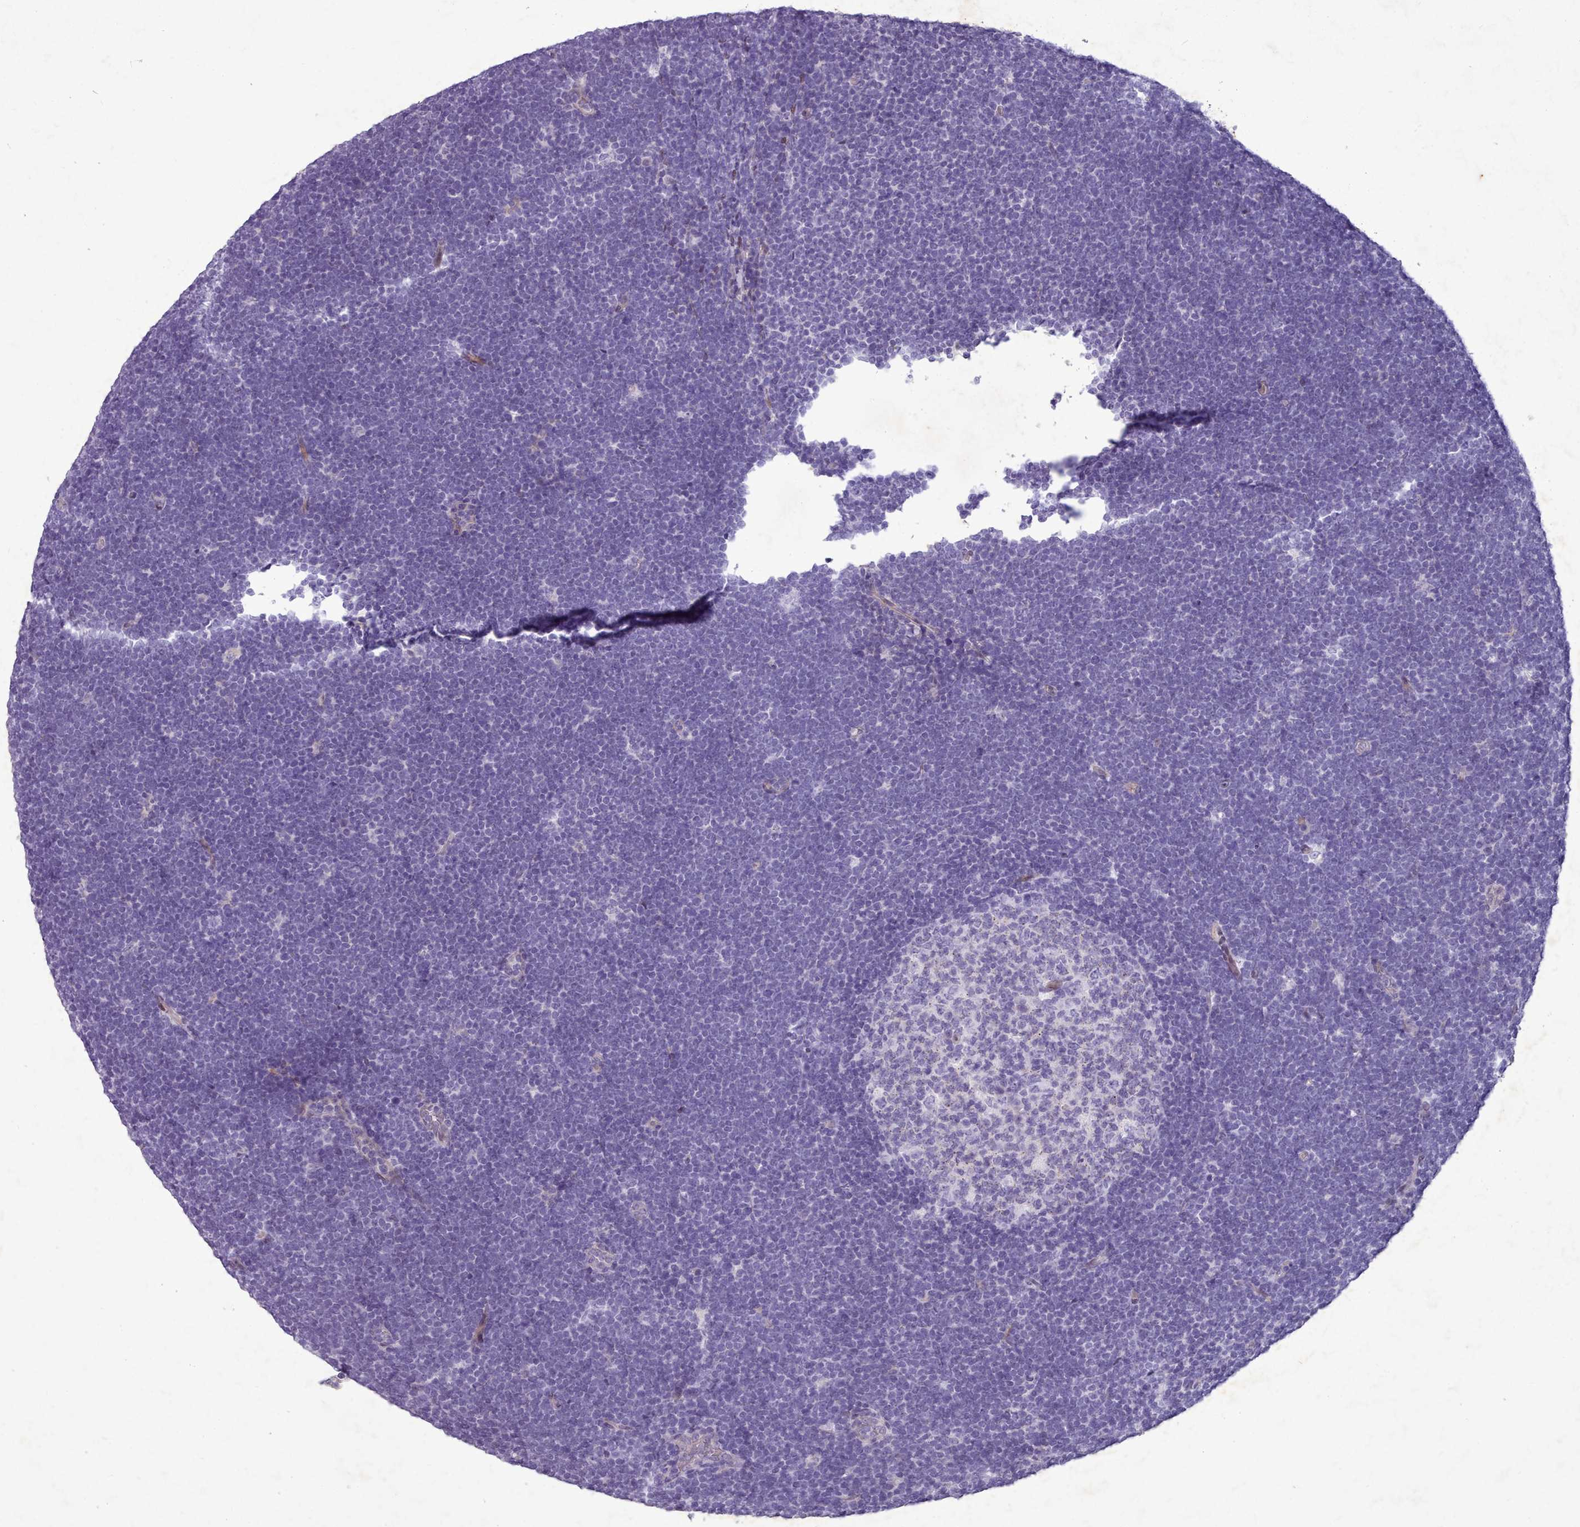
{"staining": {"intensity": "negative", "quantity": "none", "location": "none"}, "tissue": "lymphoma", "cell_type": "Tumor cells", "image_type": "cancer", "snomed": [{"axis": "morphology", "description": "Malignant lymphoma, non-Hodgkin's type, High grade"}, {"axis": "topography", "description": "Lymph node"}], "caption": "Micrograph shows no protein positivity in tumor cells of malignant lymphoma, non-Hodgkin's type (high-grade) tissue.", "gene": "KCNT2", "patient": {"sex": "male", "age": 13}}